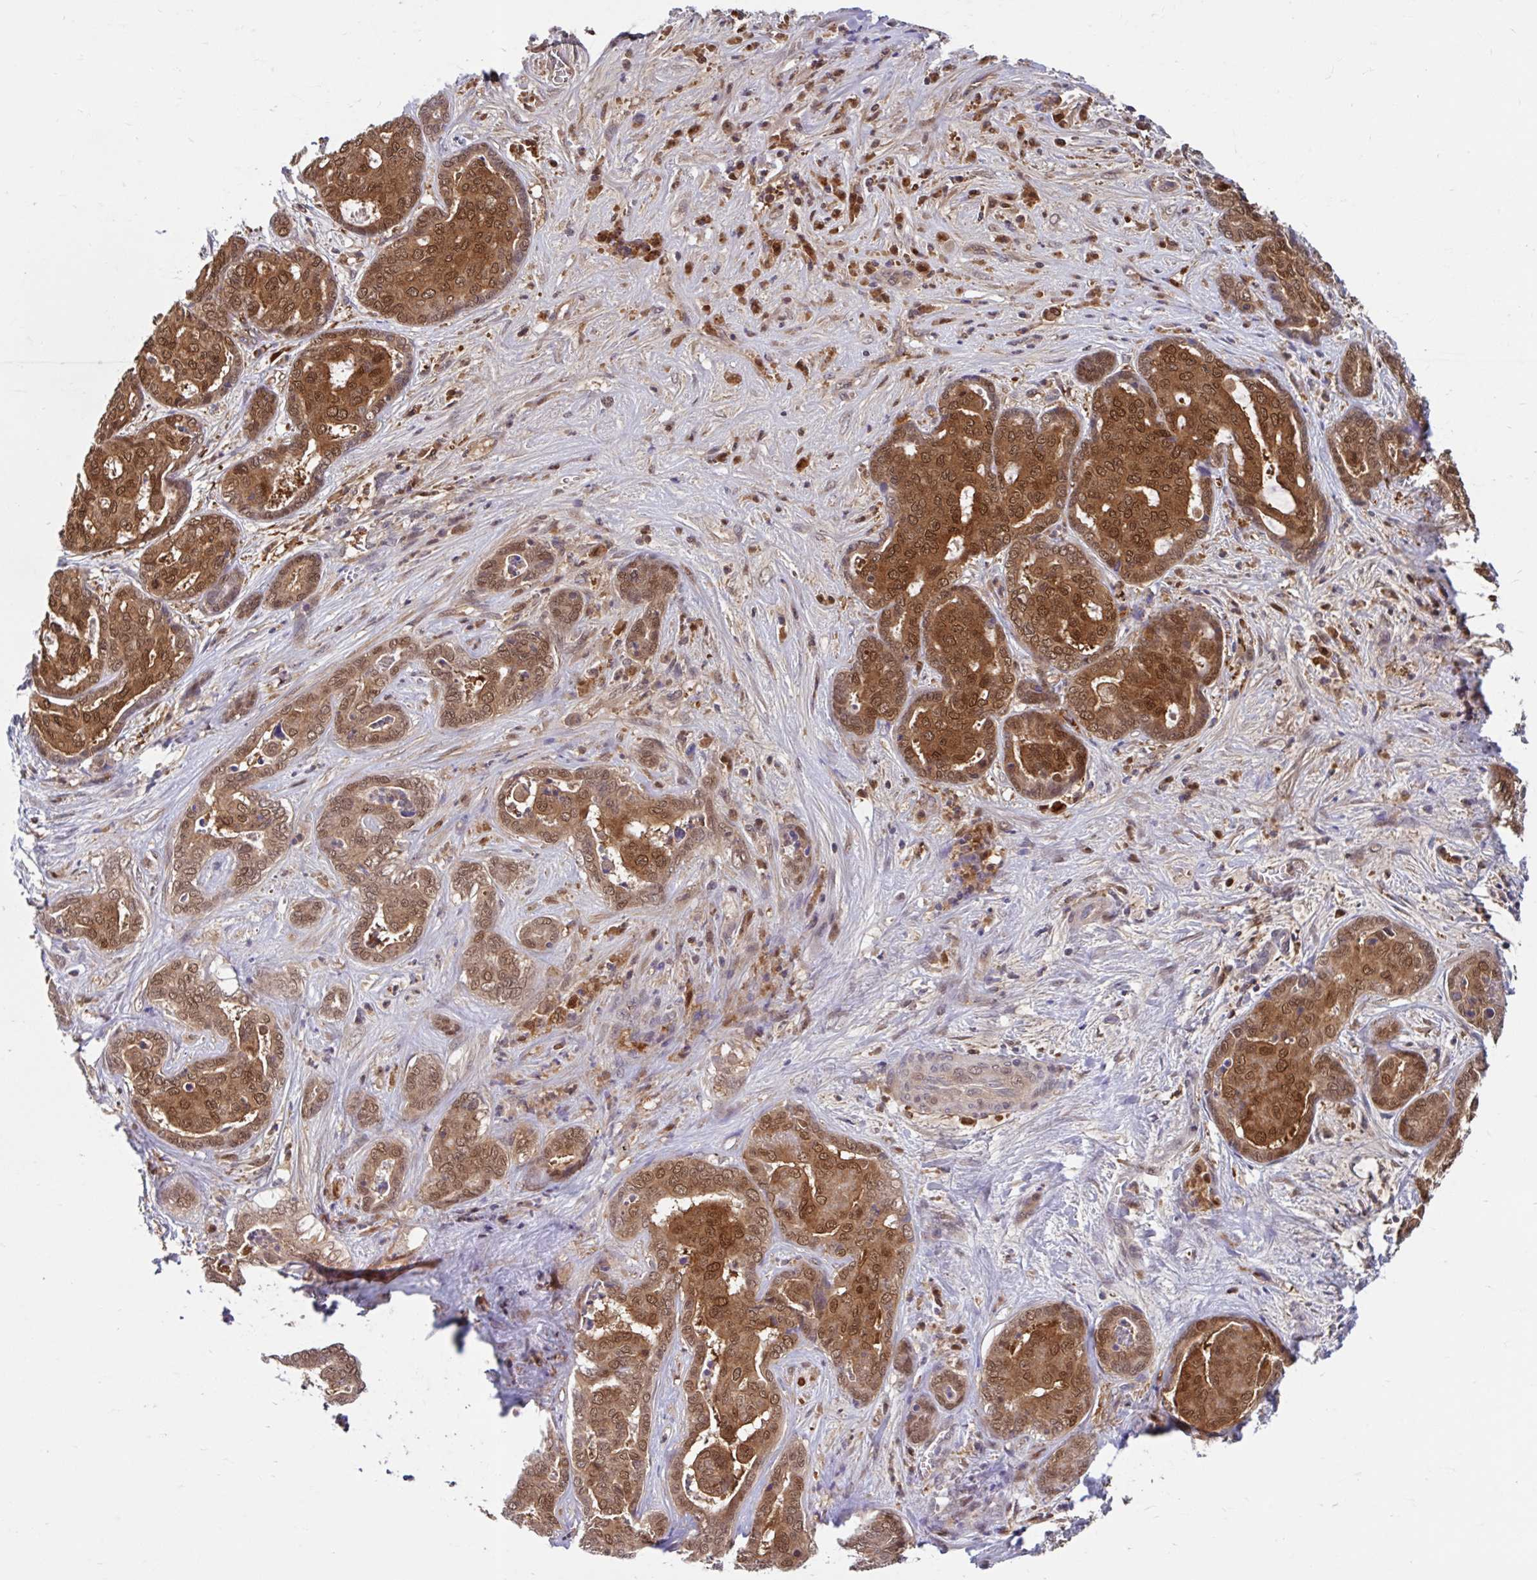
{"staining": {"intensity": "moderate", "quantity": ">75%", "location": "cytoplasmic/membranous,nuclear"}, "tissue": "liver cancer", "cell_type": "Tumor cells", "image_type": "cancer", "snomed": [{"axis": "morphology", "description": "Cholangiocarcinoma"}, {"axis": "topography", "description": "Liver"}], "caption": "Immunohistochemistry (IHC) micrograph of liver cholangiocarcinoma stained for a protein (brown), which reveals medium levels of moderate cytoplasmic/membranous and nuclear staining in approximately >75% of tumor cells.", "gene": "BLVRA", "patient": {"sex": "female", "age": 64}}